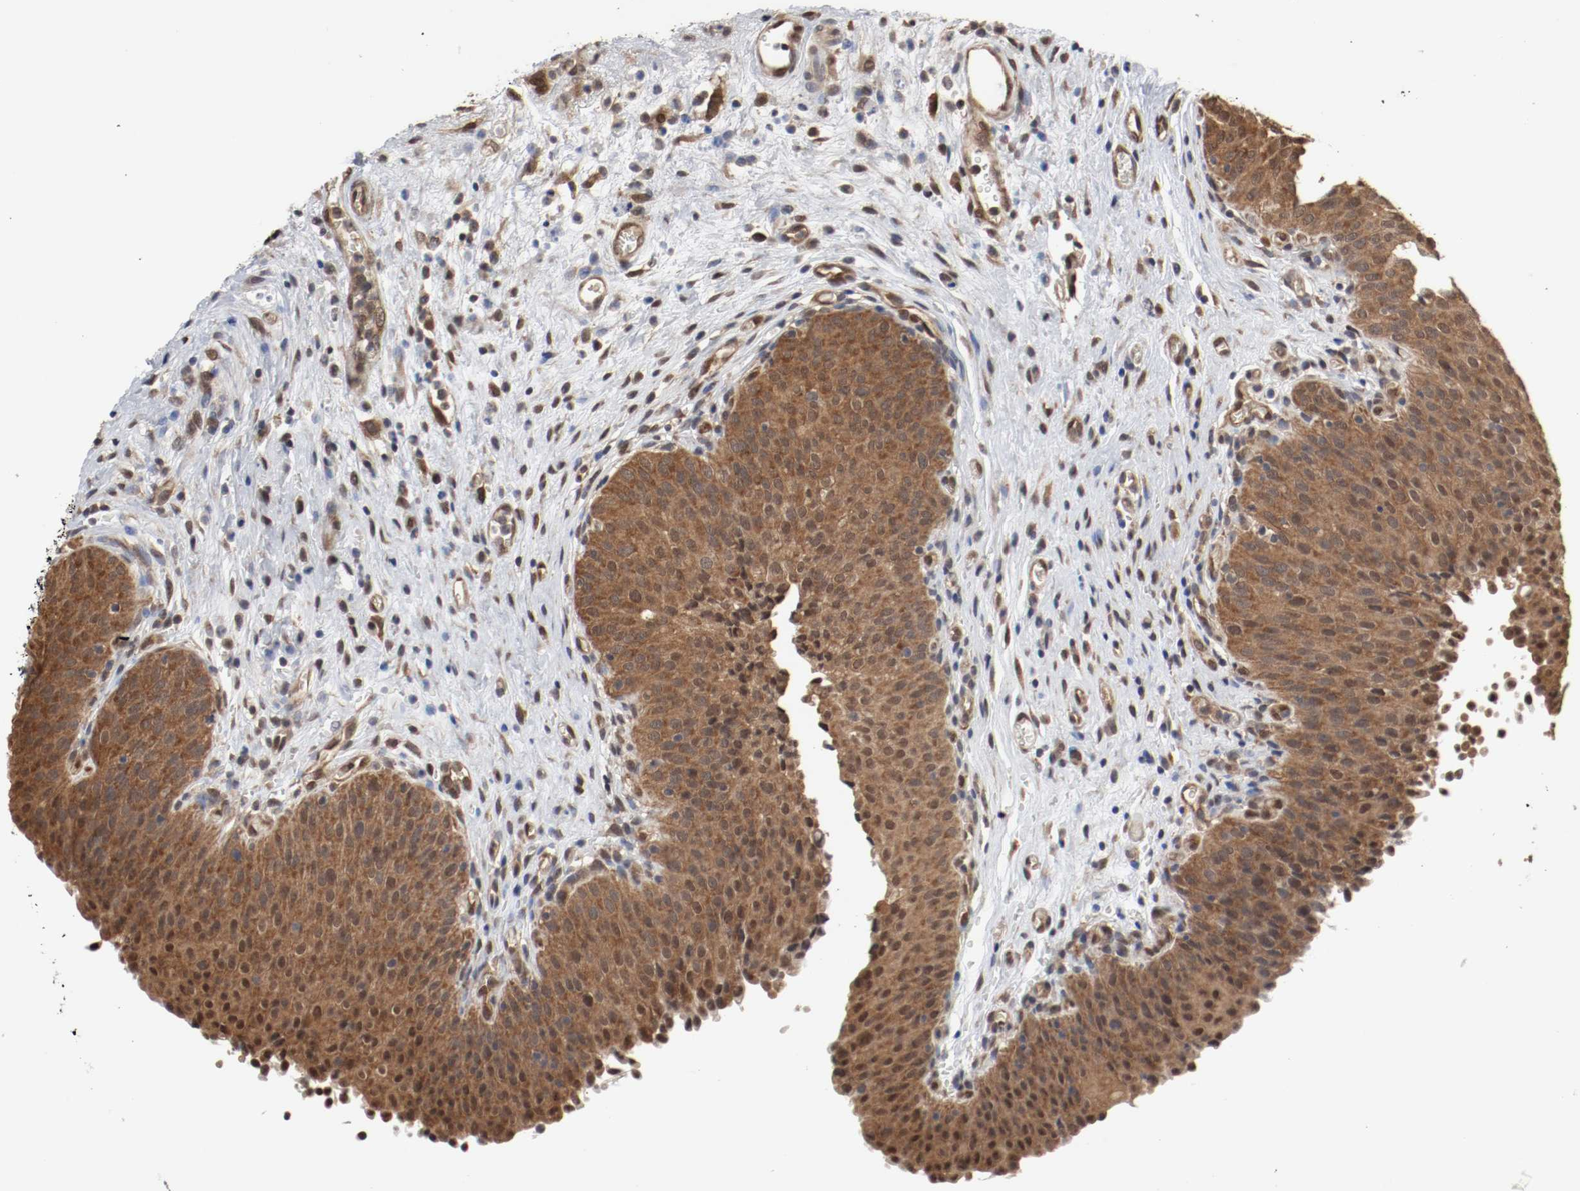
{"staining": {"intensity": "moderate", "quantity": ">75%", "location": "cytoplasmic/membranous,nuclear"}, "tissue": "urinary bladder", "cell_type": "Urothelial cells", "image_type": "normal", "snomed": [{"axis": "morphology", "description": "Normal tissue, NOS"}, {"axis": "morphology", "description": "Dysplasia, NOS"}, {"axis": "topography", "description": "Urinary bladder"}], "caption": "A high-resolution histopathology image shows IHC staining of benign urinary bladder, which reveals moderate cytoplasmic/membranous,nuclear expression in about >75% of urothelial cells. The staining was performed using DAB (3,3'-diaminobenzidine) to visualize the protein expression in brown, while the nuclei were stained in blue with hematoxylin (Magnification: 20x).", "gene": "AFG3L2", "patient": {"sex": "male", "age": 35}}